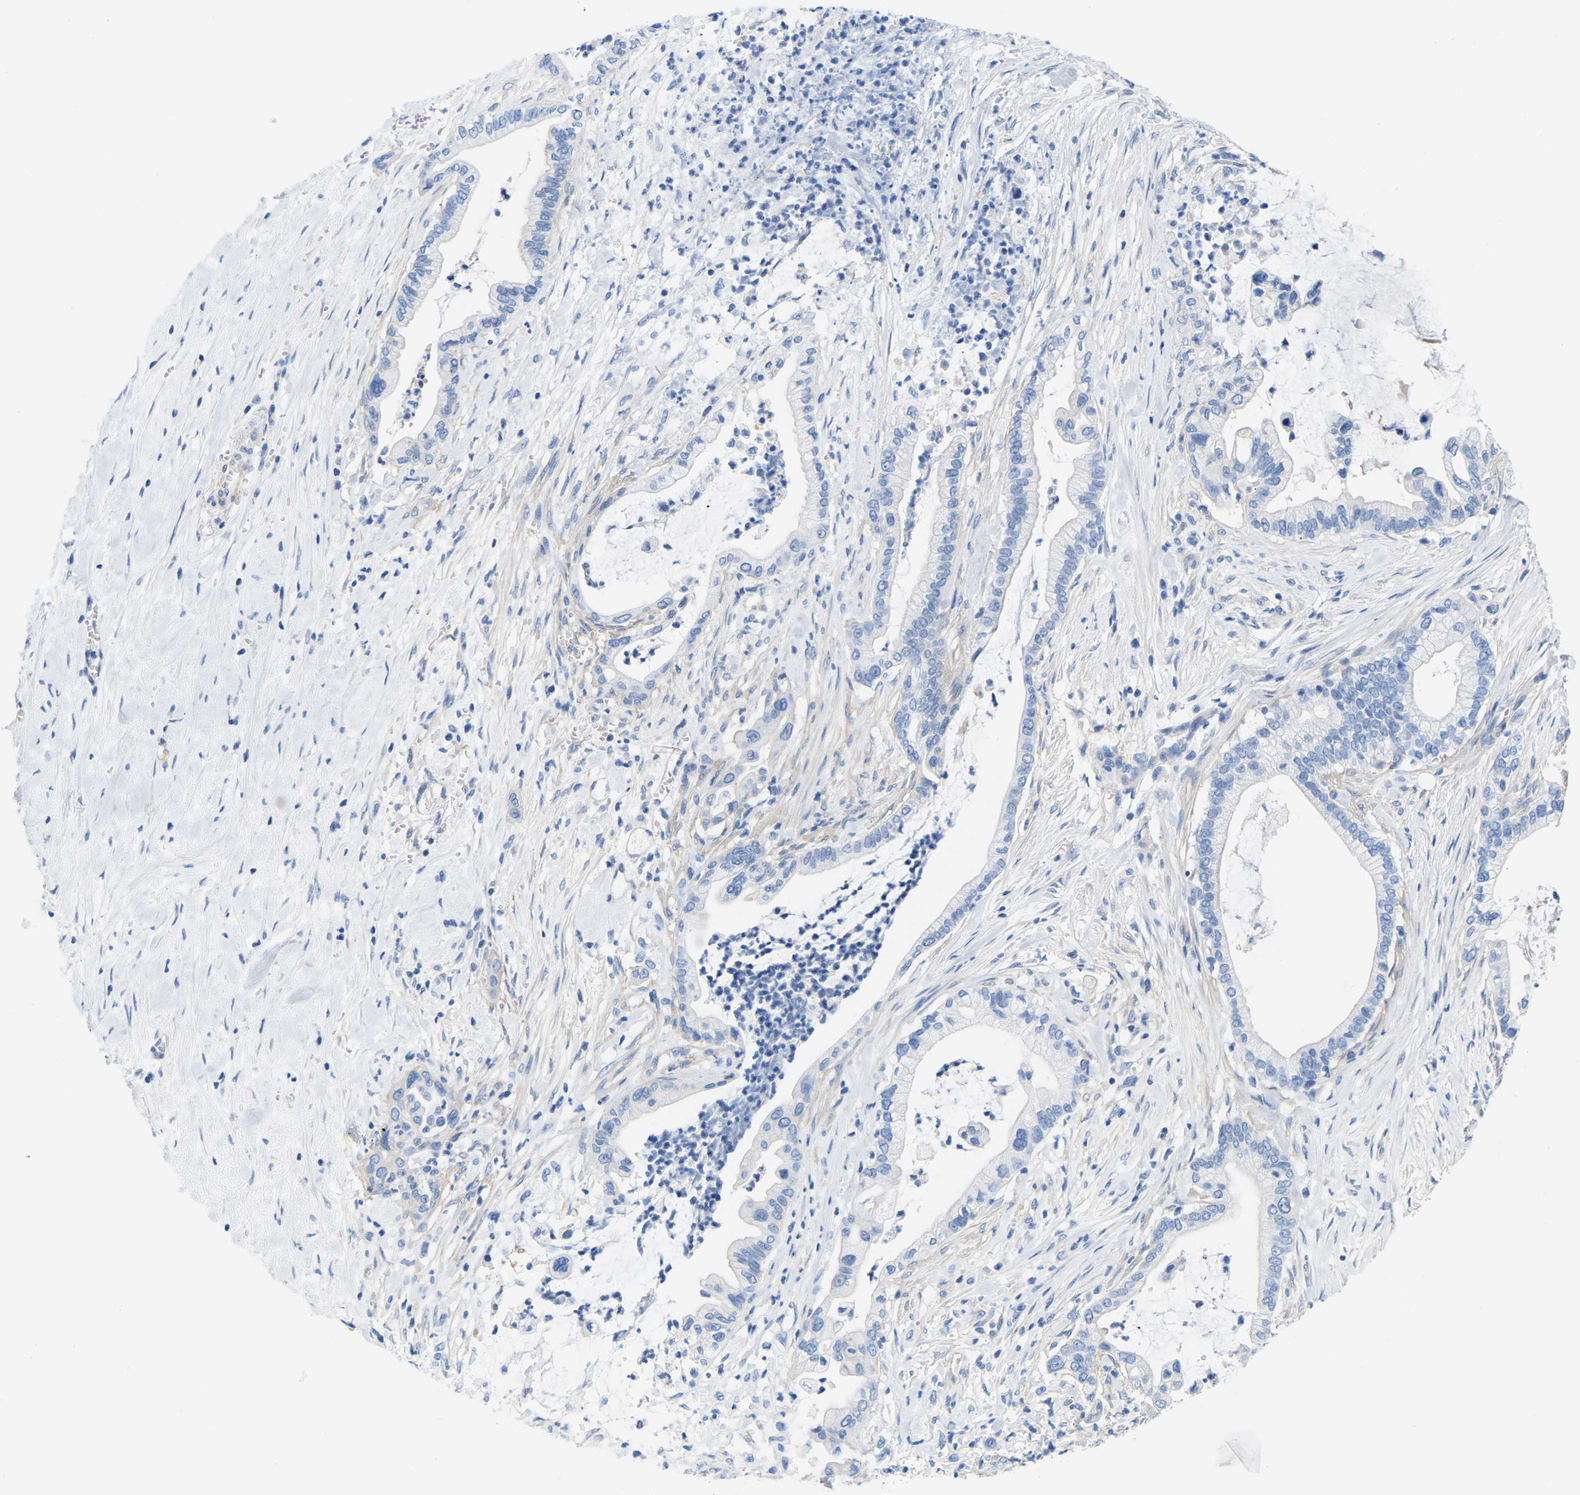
{"staining": {"intensity": "negative", "quantity": "none", "location": "none"}, "tissue": "pancreatic cancer", "cell_type": "Tumor cells", "image_type": "cancer", "snomed": [{"axis": "morphology", "description": "Adenocarcinoma, NOS"}, {"axis": "topography", "description": "Pancreas"}], "caption": "Immunohistochemistry micrograph of human pancreatic adenocarcinoma stained for a protein (brown), which shows no positivity in tumor cells.", "gene": "UPK3A", "patient": {"sex": "male", "age": 69}}